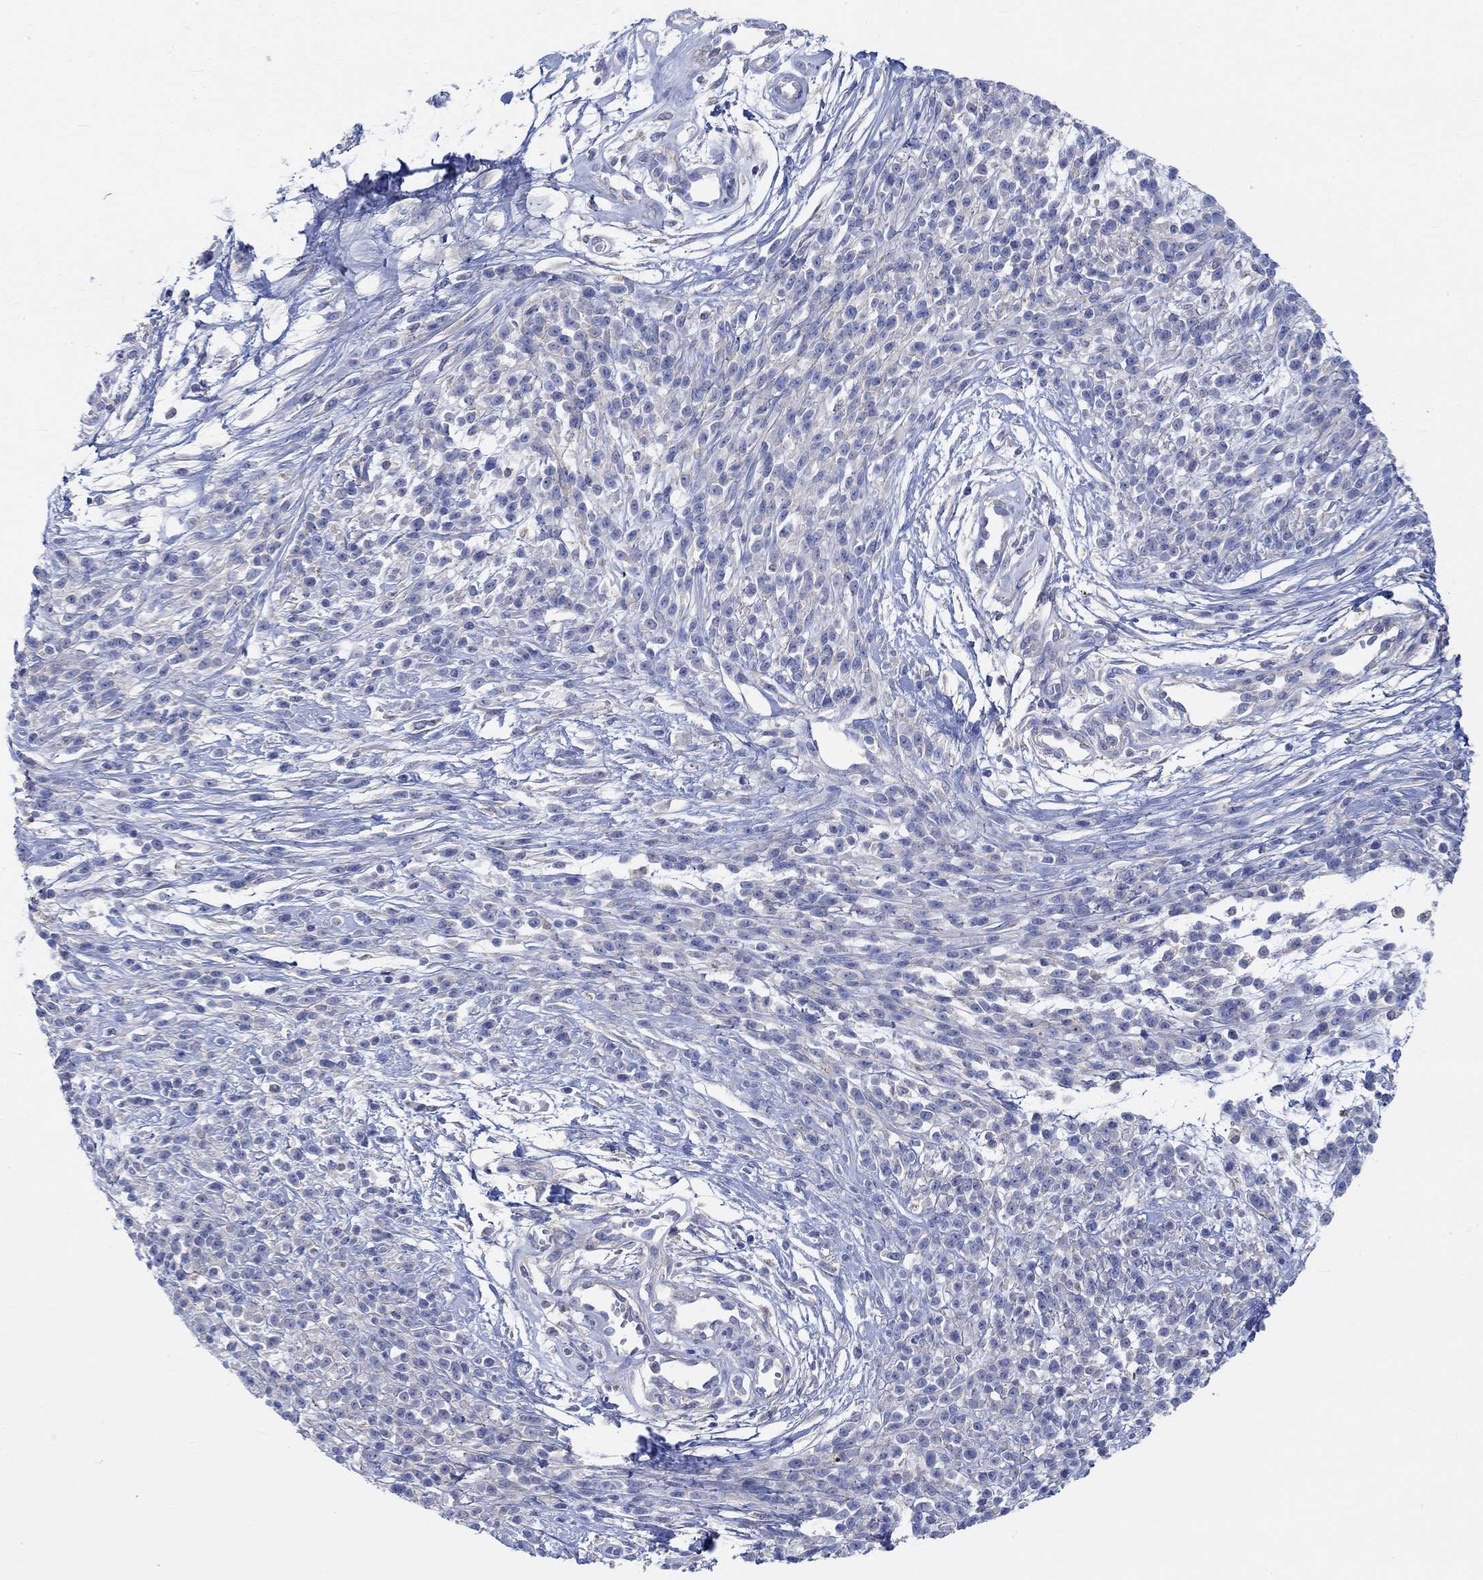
{"staining": {"intensity": "negative", "quantity": "none", "location": "none"}, "tissue": "melanoma", "cell_type": "Tumor cells", "image_type": "cancer", "snomed": [{"axis": "morphology", "description": "Malignant melanoma, NOS"}, {"axis": "topography", "description": "Skin"}, {"axis": "topography", "description": "Skin of trunk"}], "caption": "Immunohistochemical staining of malignant melanoma demonstrates no significant staining in tumor cells. (DAB (3,3'-diaminobenzidine) immunohistochemistry (IHC) visualized using brightfield microscopy, high magnification).", "gene": "REEP6", "patient": {"sex": "male", "age": 74}}